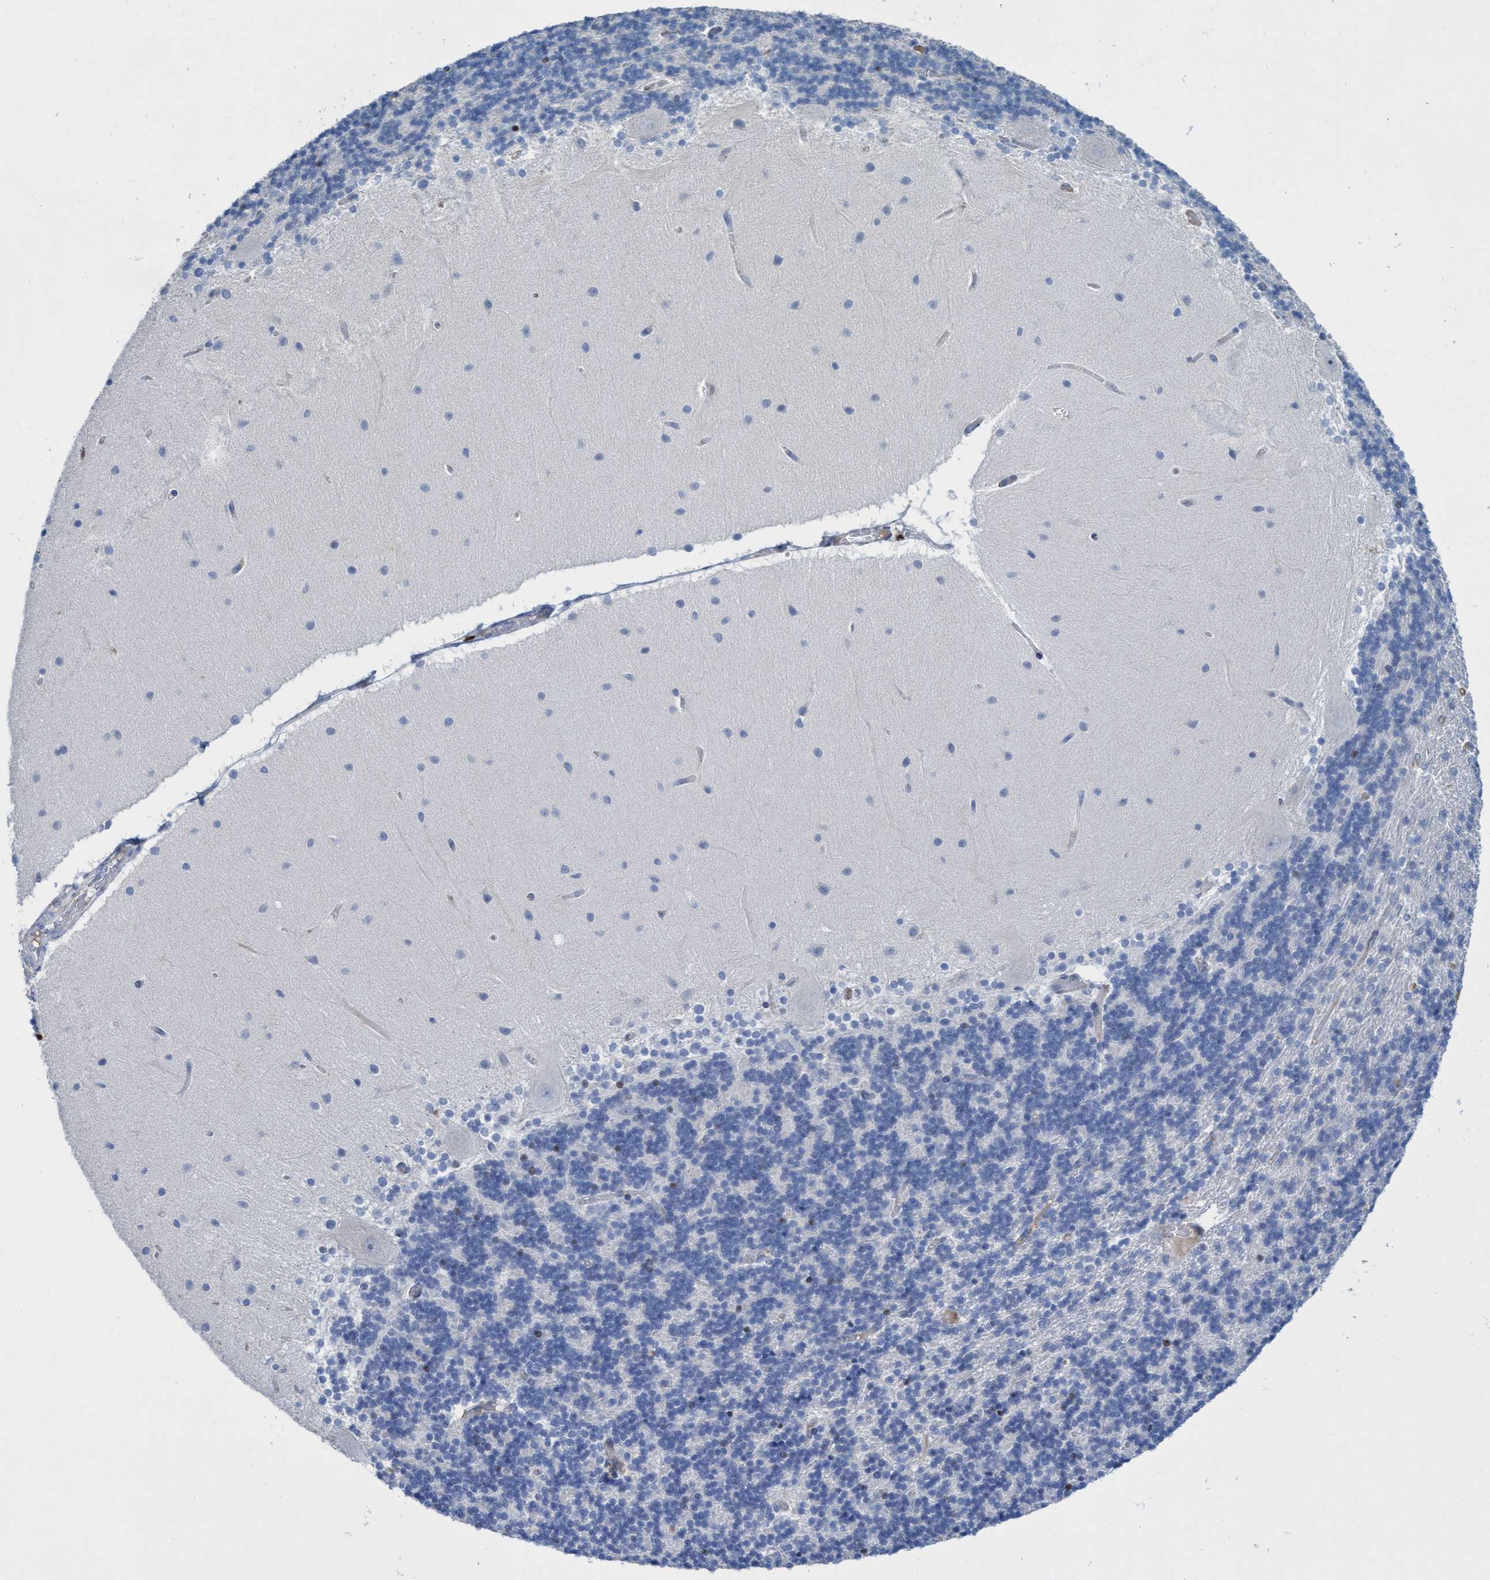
{"staining": {"intensity": "negative", "quantity": "none", "location": "none"}, "tissue": "cerebellum", "cell_type": "Cells in granular layer", "image_type": "normal", "snomed": [{"axis": "morphology", "description": "Normal tissue, NOS"}, {"axis": "topography", "description": "Cerebellum"}], "caption": "The histopathology image demonstrates no significant positivity in cells in granular layer of cerebellum. The staining is performed using DAB brown chromogen with nuclei counter-stained in using hematoxylin.", "gene": "CBX2", "patient": {"sex": "female", "age": 54}}